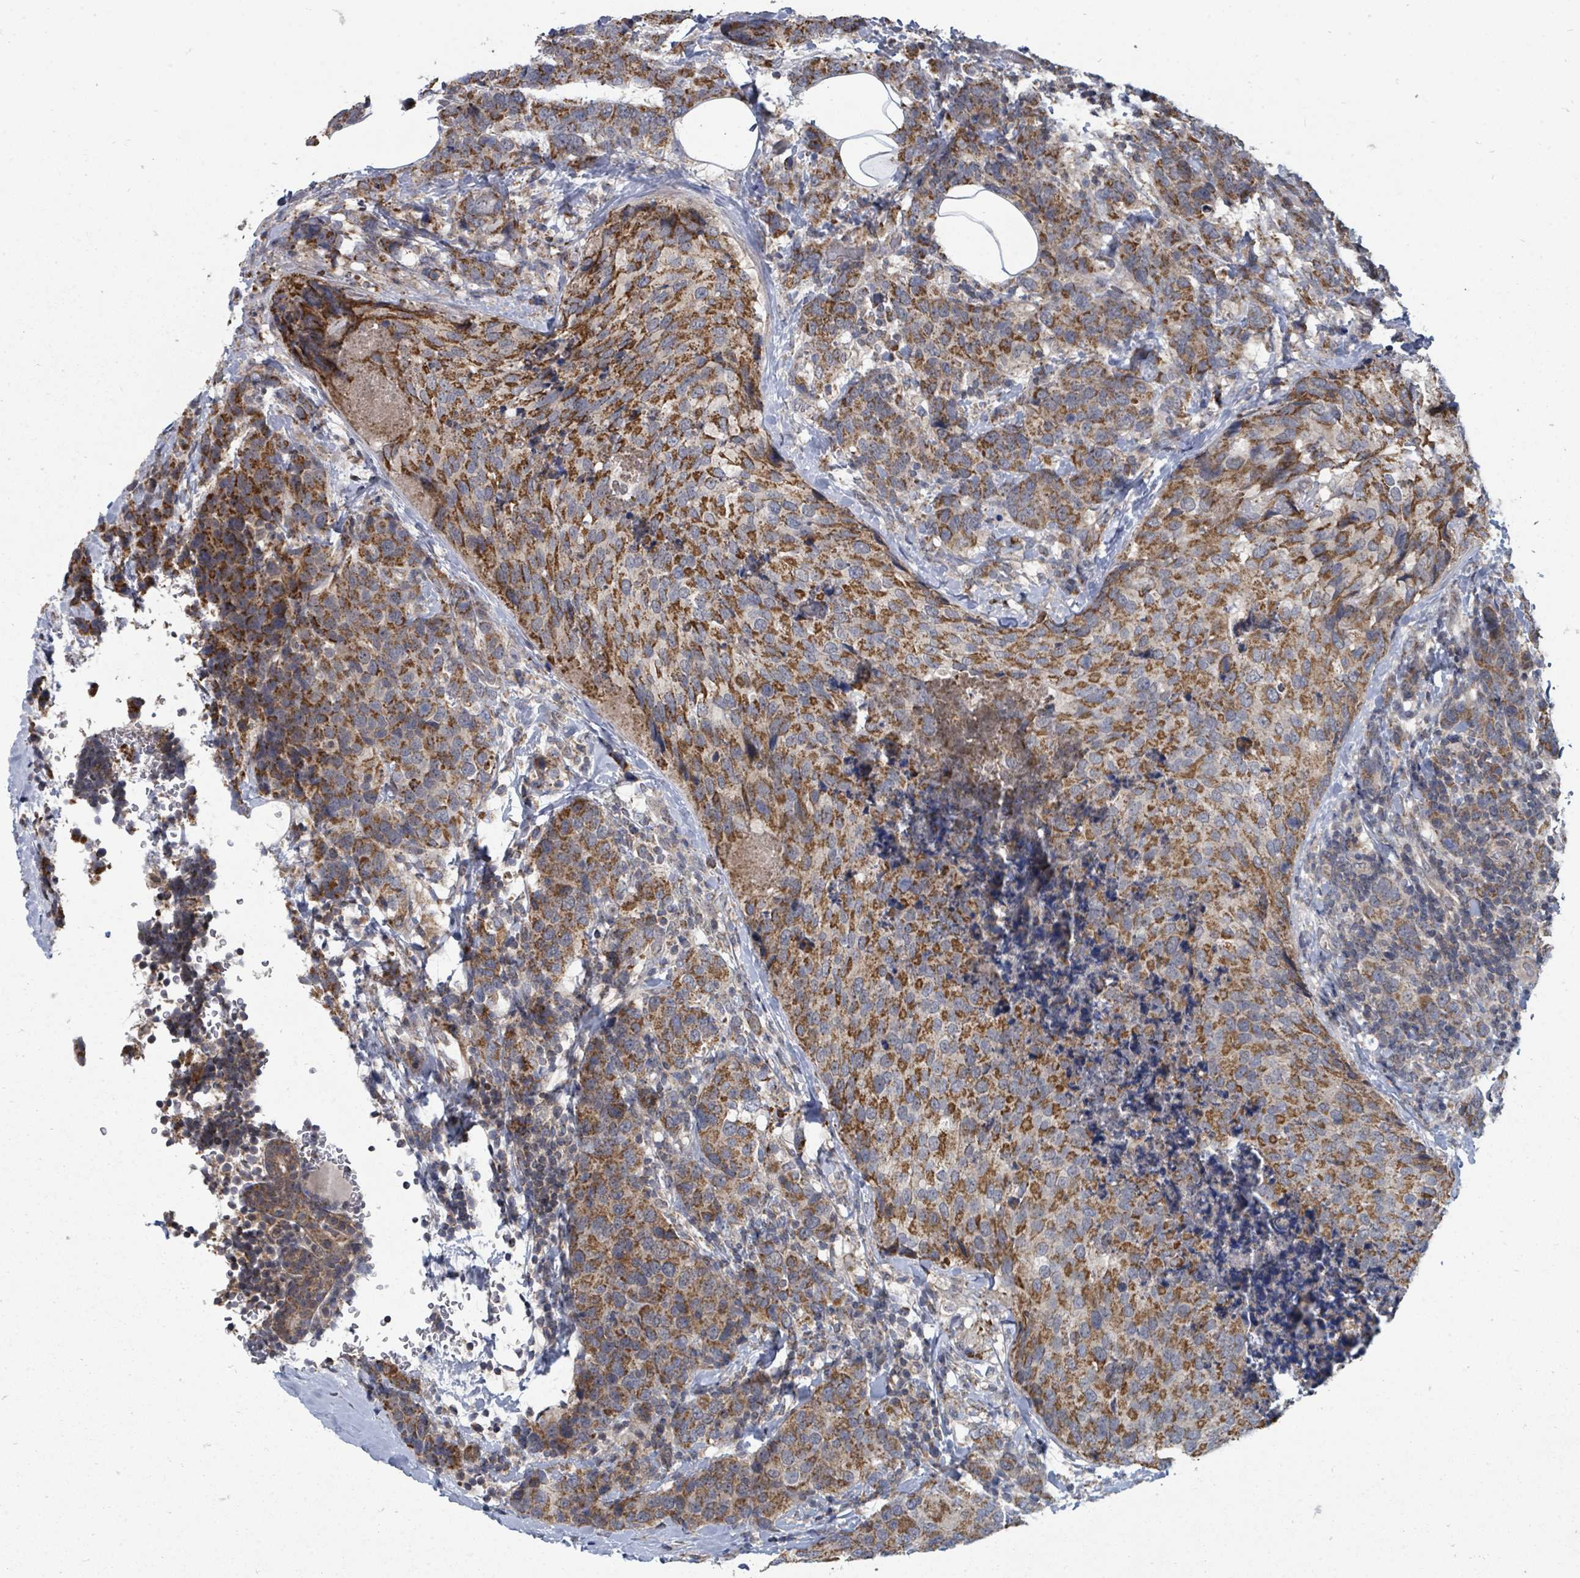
{"staining": {"intensity": "moderate", "quantity": ">75%", "location": "cytoplasmic/membranous"}, "tissue": "breast cancer", "cell_type": "Tumor cells", "image_type": "cancer", "snomed": [{"axis": "morphology", "description": "Lobular carcinoma"}, {"axis": "topography", "description": "Breast"}], "caption": "A high-resolution micrograph shows immunohistochemistry (IHC) staining of breast cancer (lobular carcinoma), which shows moderate cytoplasmic/membranous positivity in about >75% of tumor cells.", "gene": "MAGOHB", "patient": {"sex": "female", "age": 59}}